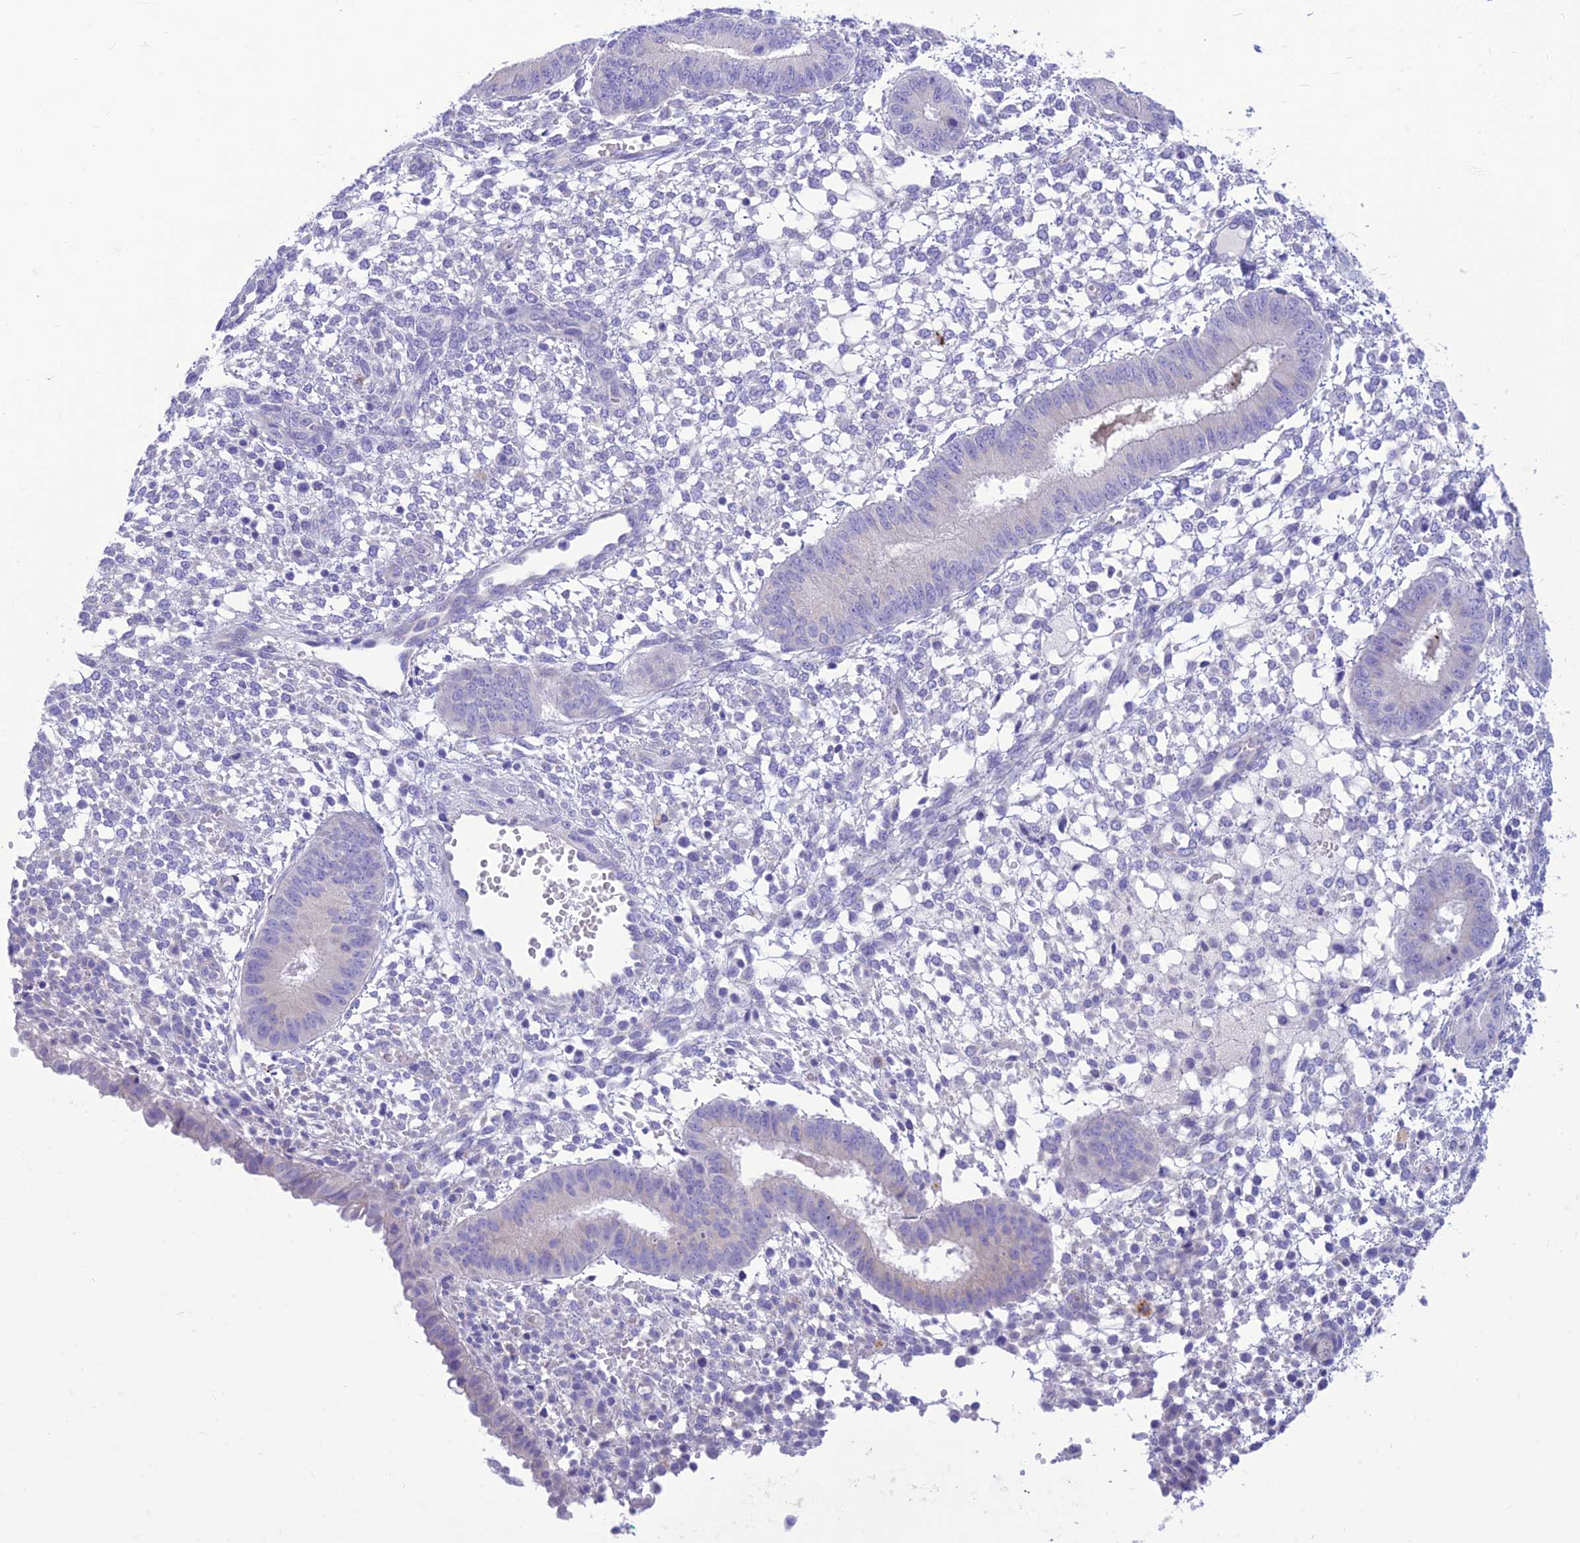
{"staining": {"intensity": "negative", "quantity": "none", "location": "none"}, "tissue": "endometrium", "cell_type": "Cells in endometrial stroma", "image_type": "normal", "snomed": [{"axis": "morphology", "description": "Normal tissue, NOS"}, {"axis": "topography", "description": "Endometrium"}], "caption": "This is a photomicrograph of immunohistochemistry staining of benign endometrium, which shows no staining in cells in endometrial stroma.", "gene": "DHDH", "patient": {"sex": "female", "age": 49}}